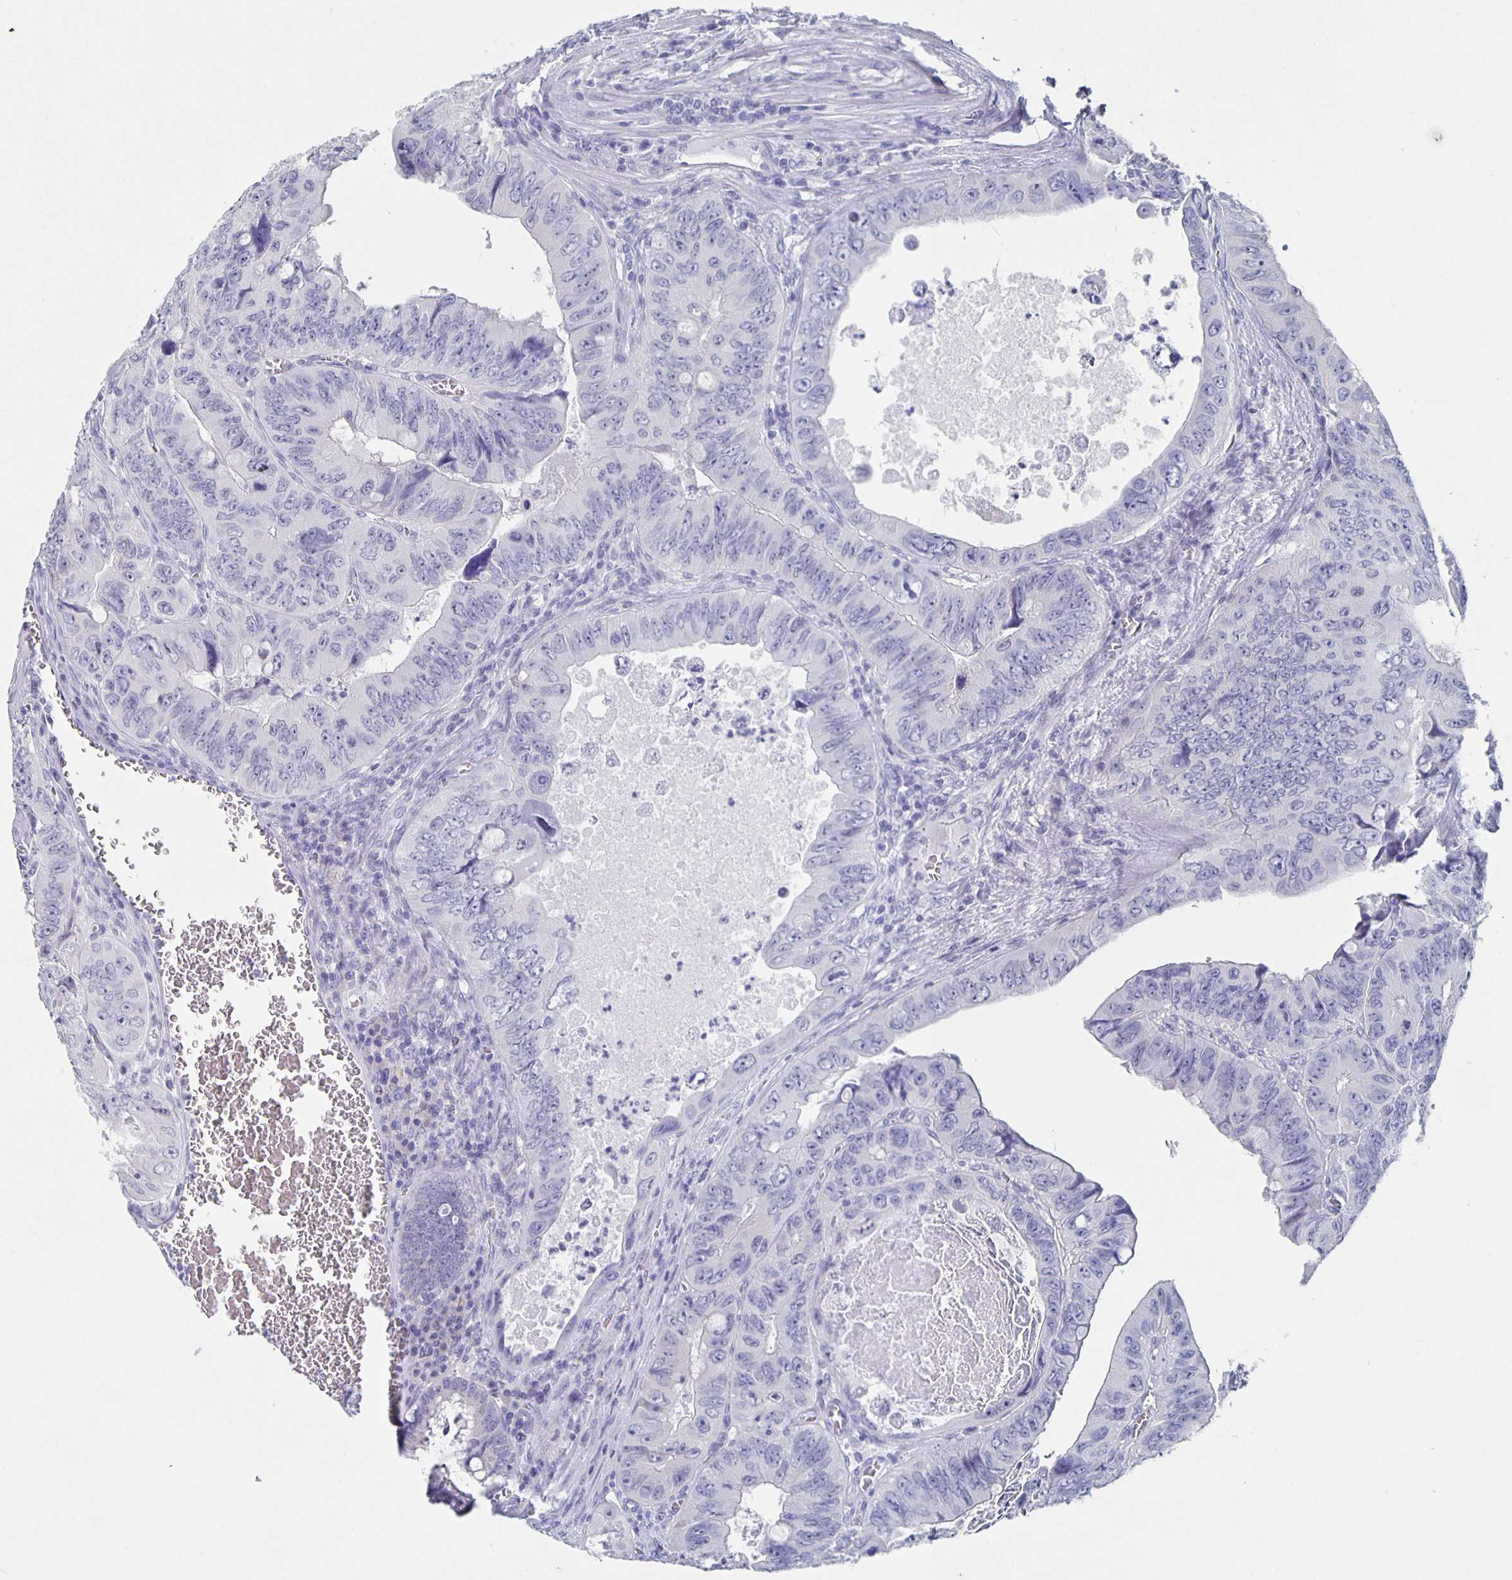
{"staining": {"intensity": "negative", "quantity": "none", "location": "none"}, "tissue": "colorectal cancer", "cell_type": "Tumor cells", "image_type": "cancer", "snomed": [{"axis": "morphology", "description": "Adenocarcinoma, NOS"}, {"axis": "topography", "description": "Colon"}], "caption": "Immunohistochemistry micrograph of neoplastic tissue: human colorectal cancer stained with DAB (3,3'-diaminobenzidine) reveals no significant protein expression in tumor cells.", "gene": "SLC34A2", "patient": {"sex": "female", "age": 84}}